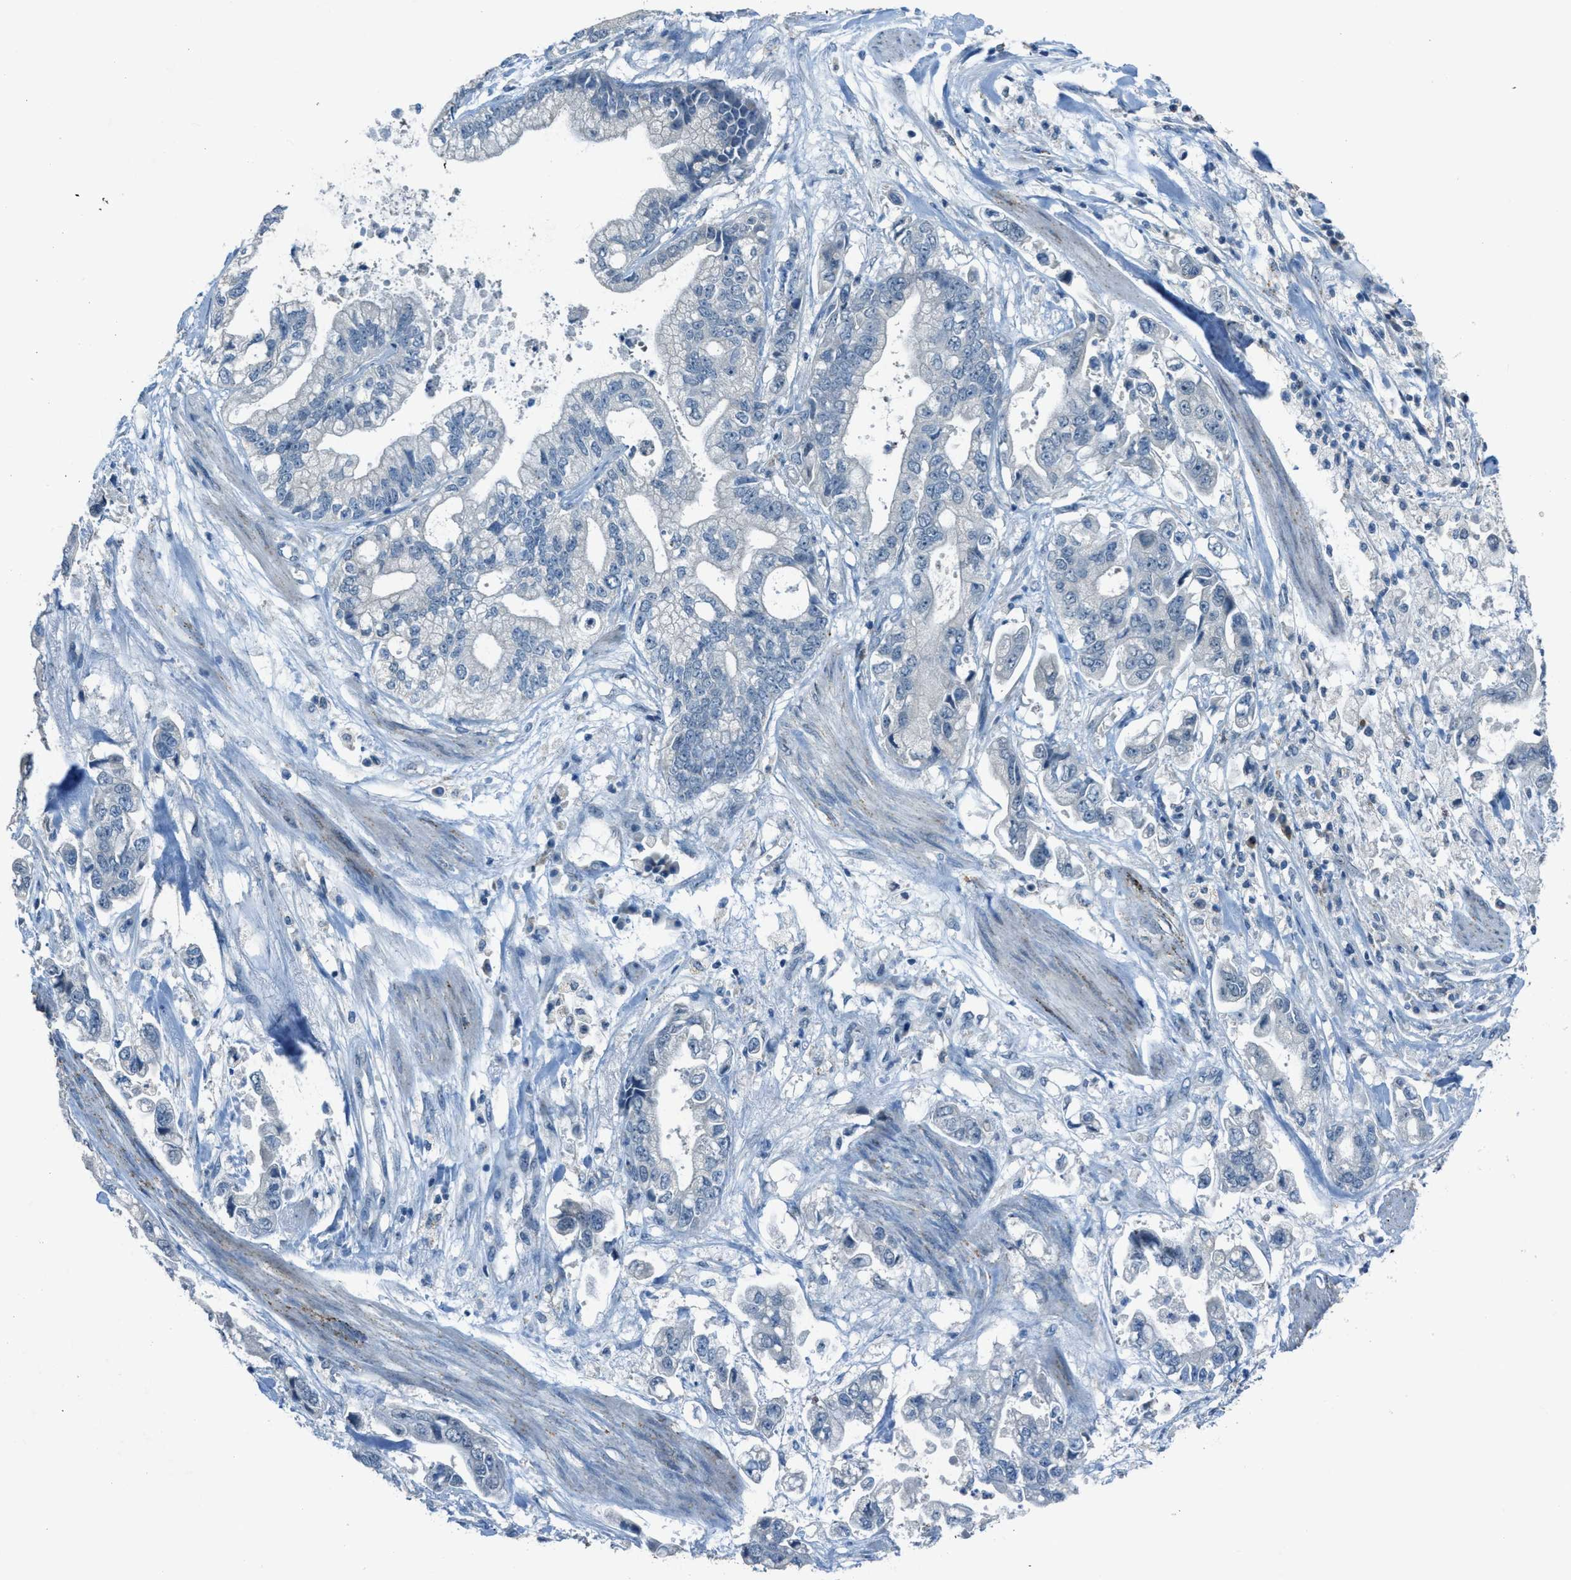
{"staining": {"intensity": "negative", "quantity": "none", "location": "none"}, "tissue": "stomach cancer", "cell_type": "Tumor cells", "image_type": "cancer", "snomed": [{"axis": "morphology", "description": "Normal tissue, NOS"}, {"axis": "morphology", "description": "Adenocarcinoma, NOS"}, {"axis": "topography", "description": "Stomach"}], "caption": "An IHC histopathology image of stomach cancer is shown. There is no staining in tumor cells of stomach cancer.", "gene": "CDON", "patient": {"sex": "male", "age": 62}}